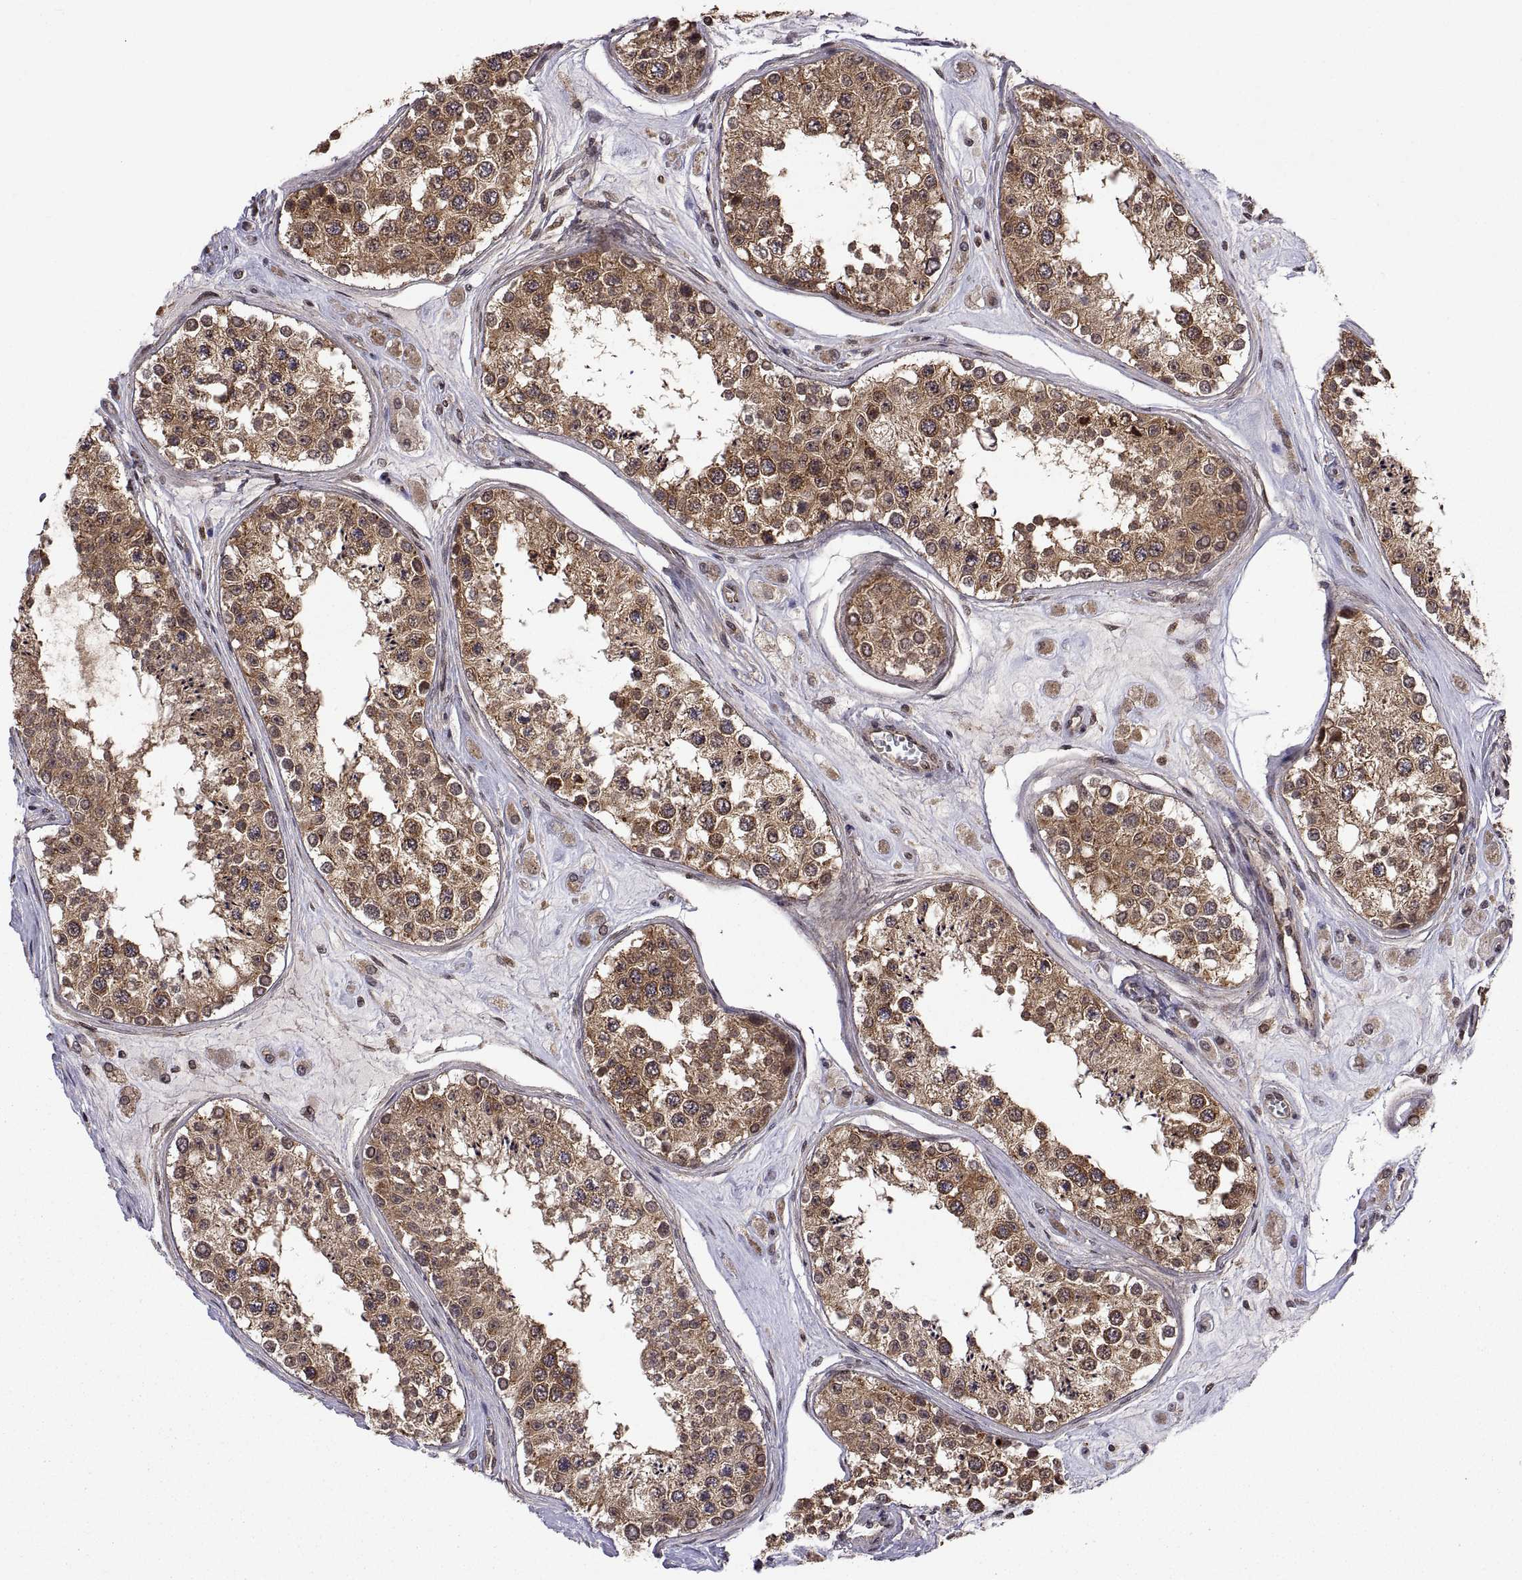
{"staining": {"intensity": "moderate", "quantity": ">75%", "location": "cytoplasmic/membranous,nuclear"}, "tissue": "testis", "cell_type": "Cells in seminiferous ducts", "image_type": "normal", "snomed": [{"axis": "morphology", "description": "Normal tissue, NOS"}, {"axis": "topography", "description": "Testis"}], "caption": "Protein expression analysis of benign human testis reveals moderate cytoplasmic/membranous,nuclear positivity in approximately >75% of cells in seminiferous ducts.", "gene": "ZNRF2", "patient": {"sex": "male", "age": 25}}